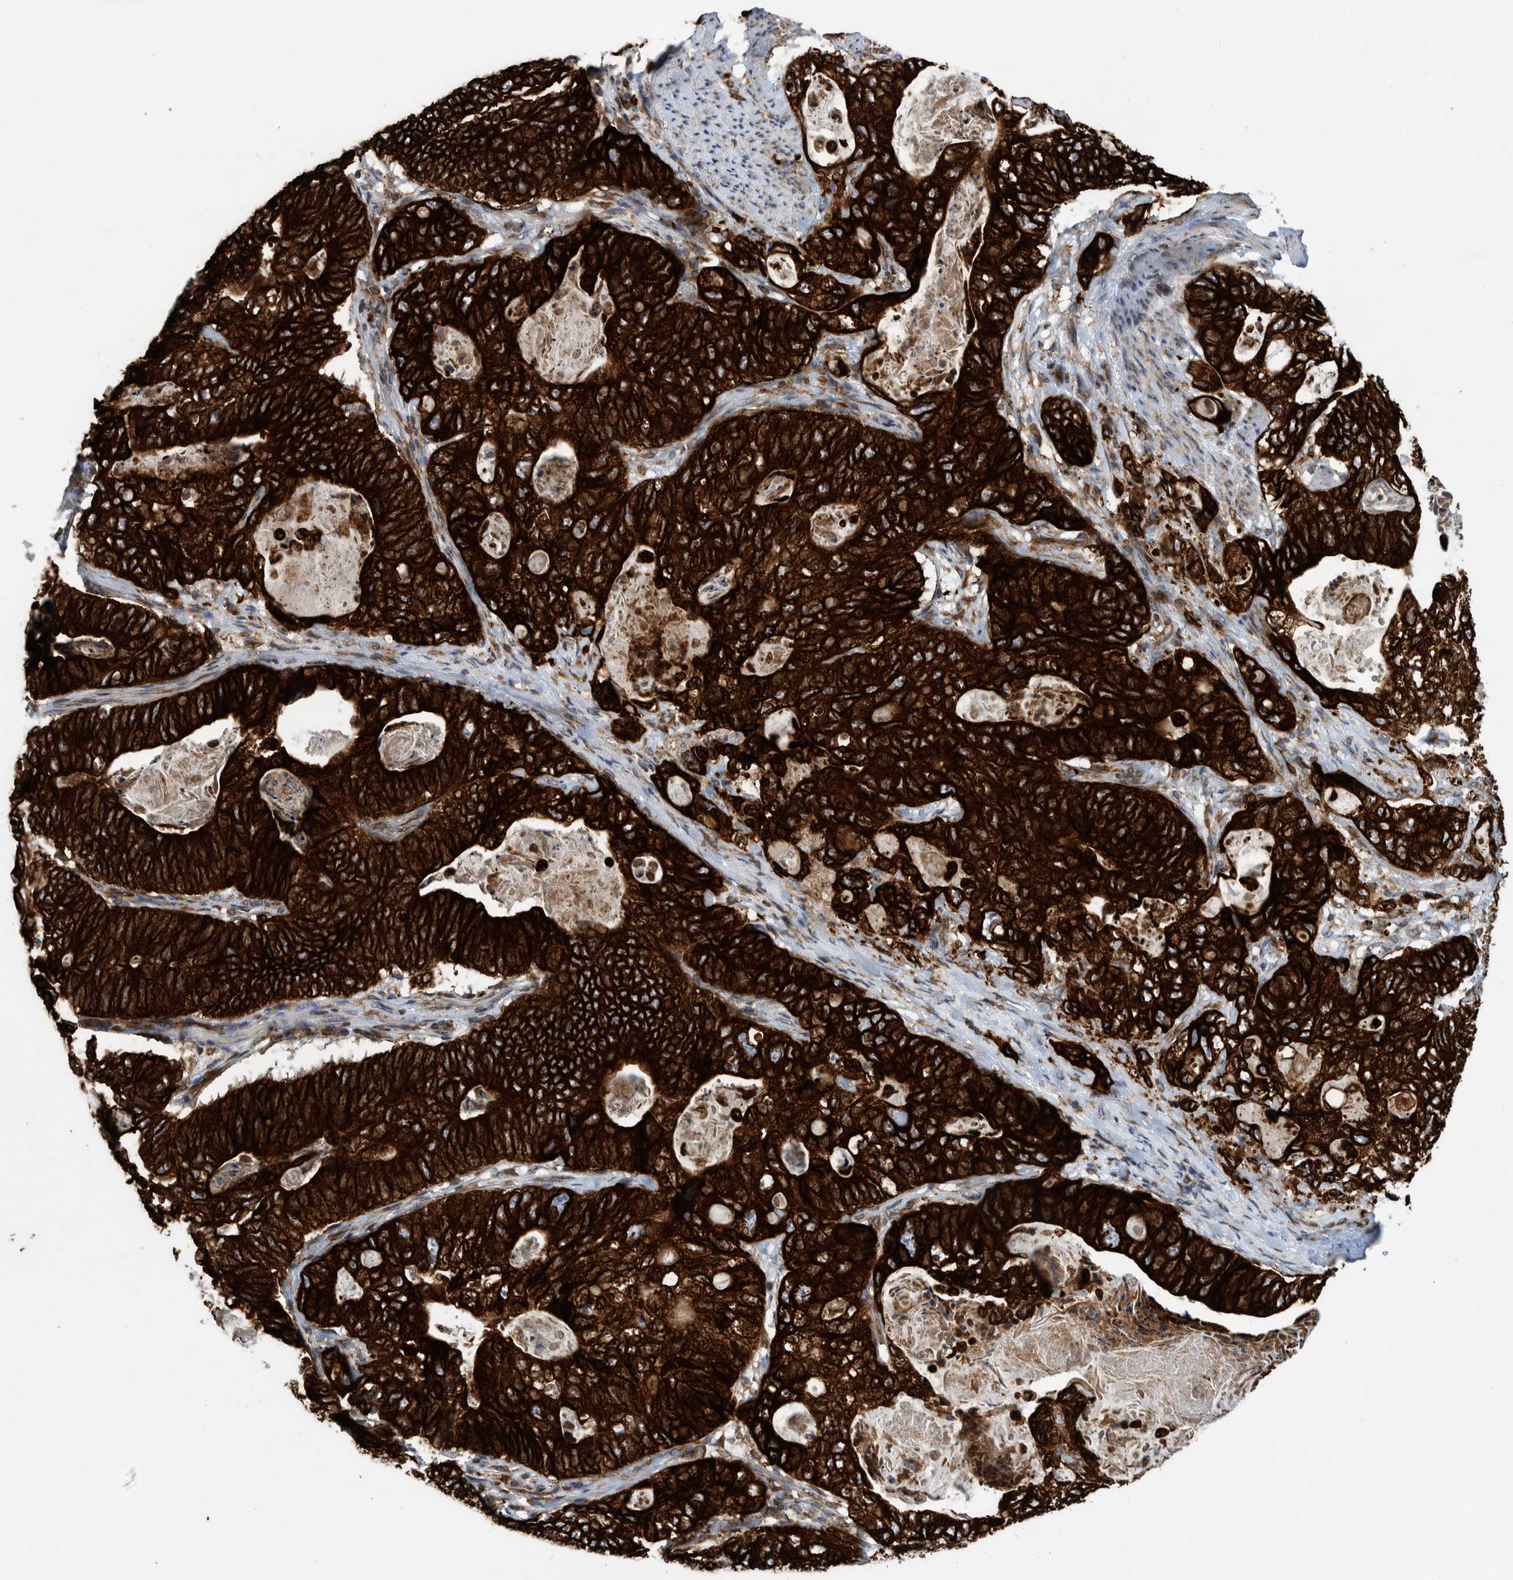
{"staining": {"intensity": "strong", "quantity": ">75%", "location": "cytoplasmic/membranous"}, "tissue": "stomach cancer", "cell_type": "Tumor cells", "image_type": "cancer", "snomed": [{"axis": "morphology", "description": "Normal tissue, NOS"}, {"axis": "morphology", "description": "Adenocarcinoma, NOS"}, {"axis": "topography", "description": "Stomach"}], "caption": "Stomach adenocarcinoma stained with a brown dye demonstrates strong cytoplasmic/membranous positive expression in approximately >75% of tumor cells.", "gene": "THEM6", "patient": {"sex": "female", "age": 89}}